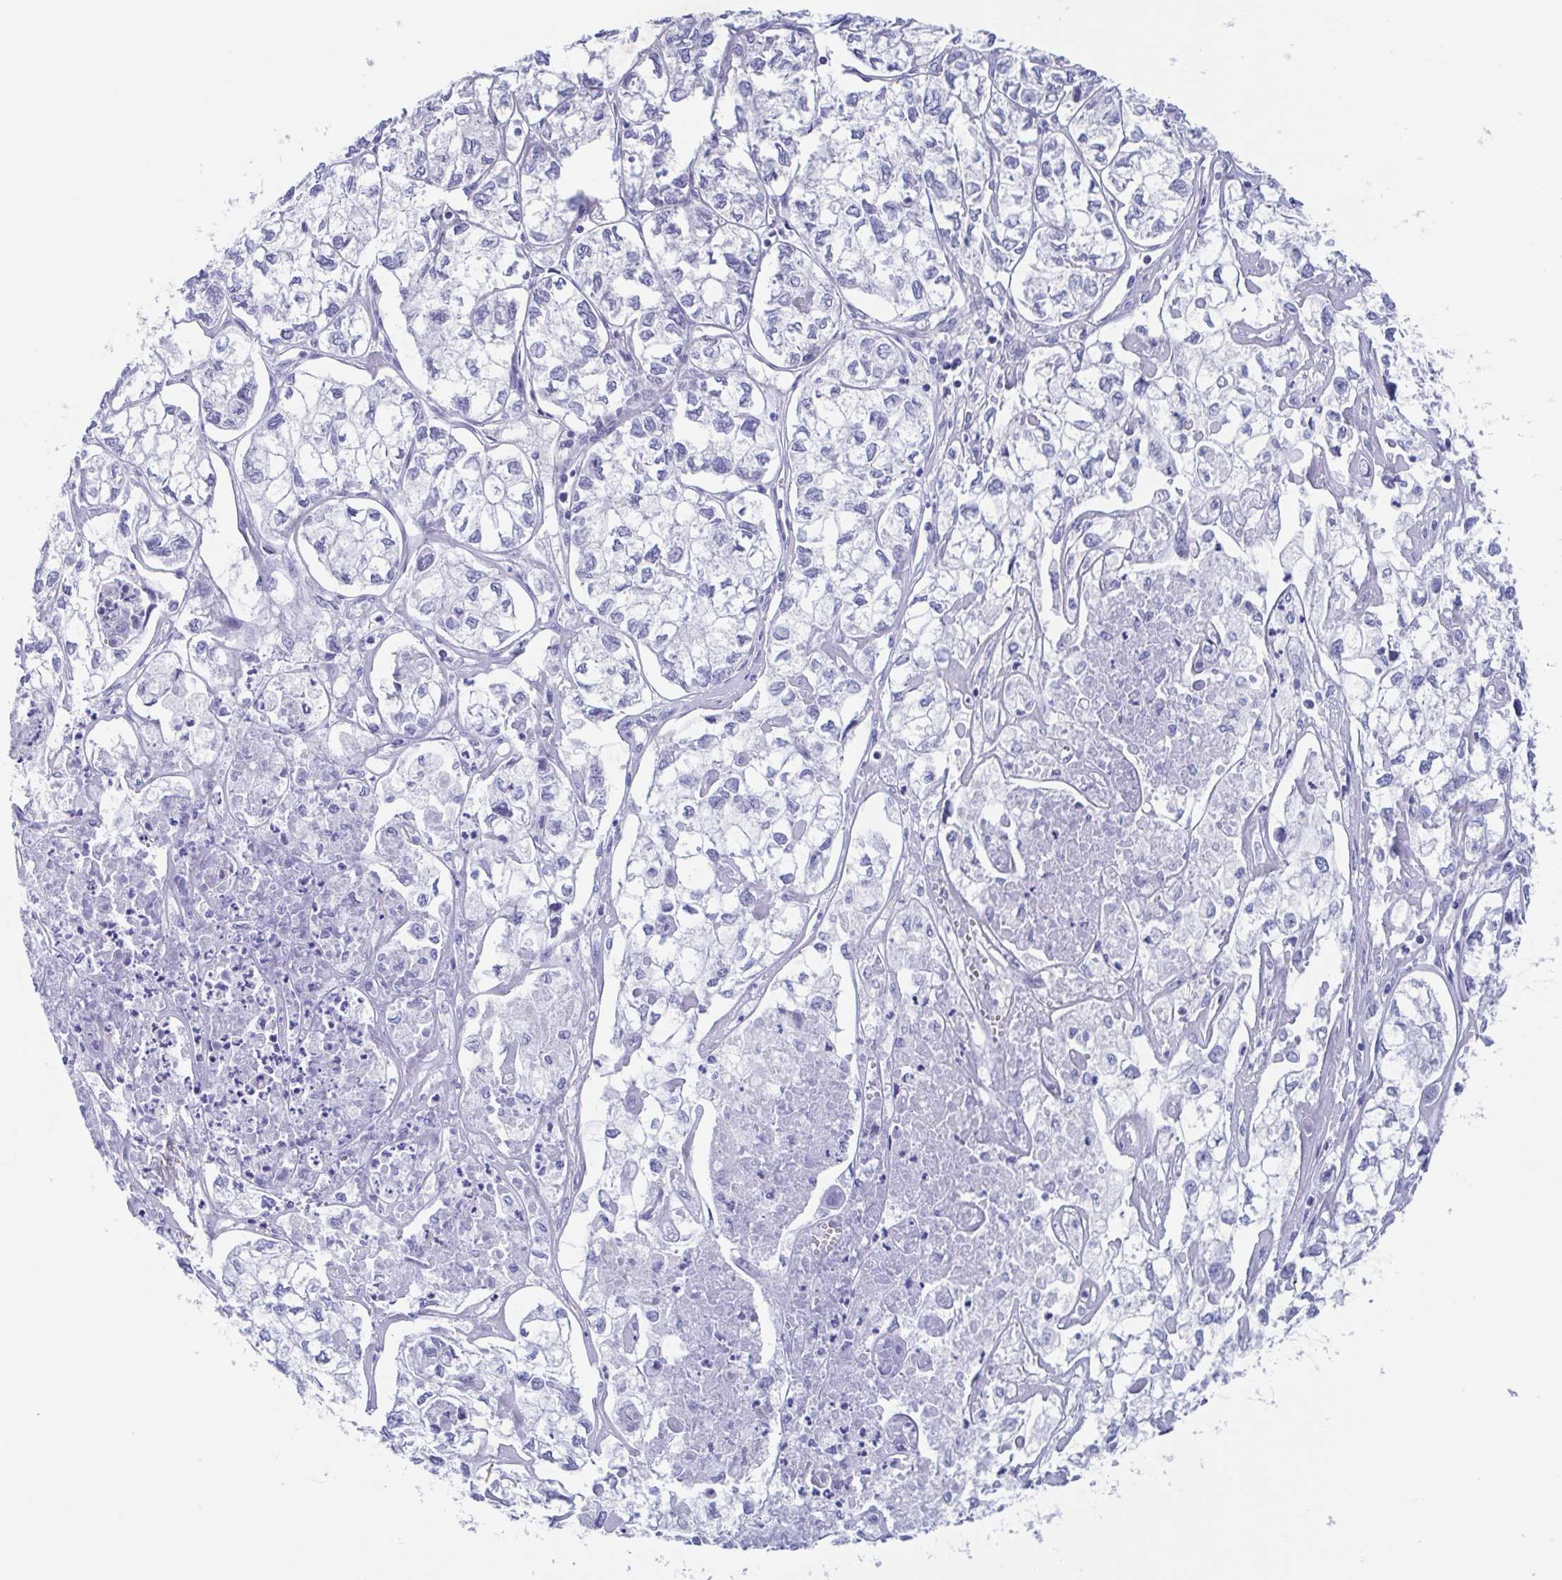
{"staining": {"intensity": "negative", "quantity": "none", "location": "none"}, "tissue": "ovarian cancer", "cell_type": "Tumor cells", "image_type": "cancer", "snomed": [{"axis": "morphology", "description": "Carcinoma, endometroid"}, {"axis": "topography", "description": "Ovary"}], "caption": "This is an immunohistochemistry (IHC) photomicrograph of ovarian cancer. There is no expression in tumor cells.", "gene": "TEX12", "patient": {"sex": "female", "age": 64}}